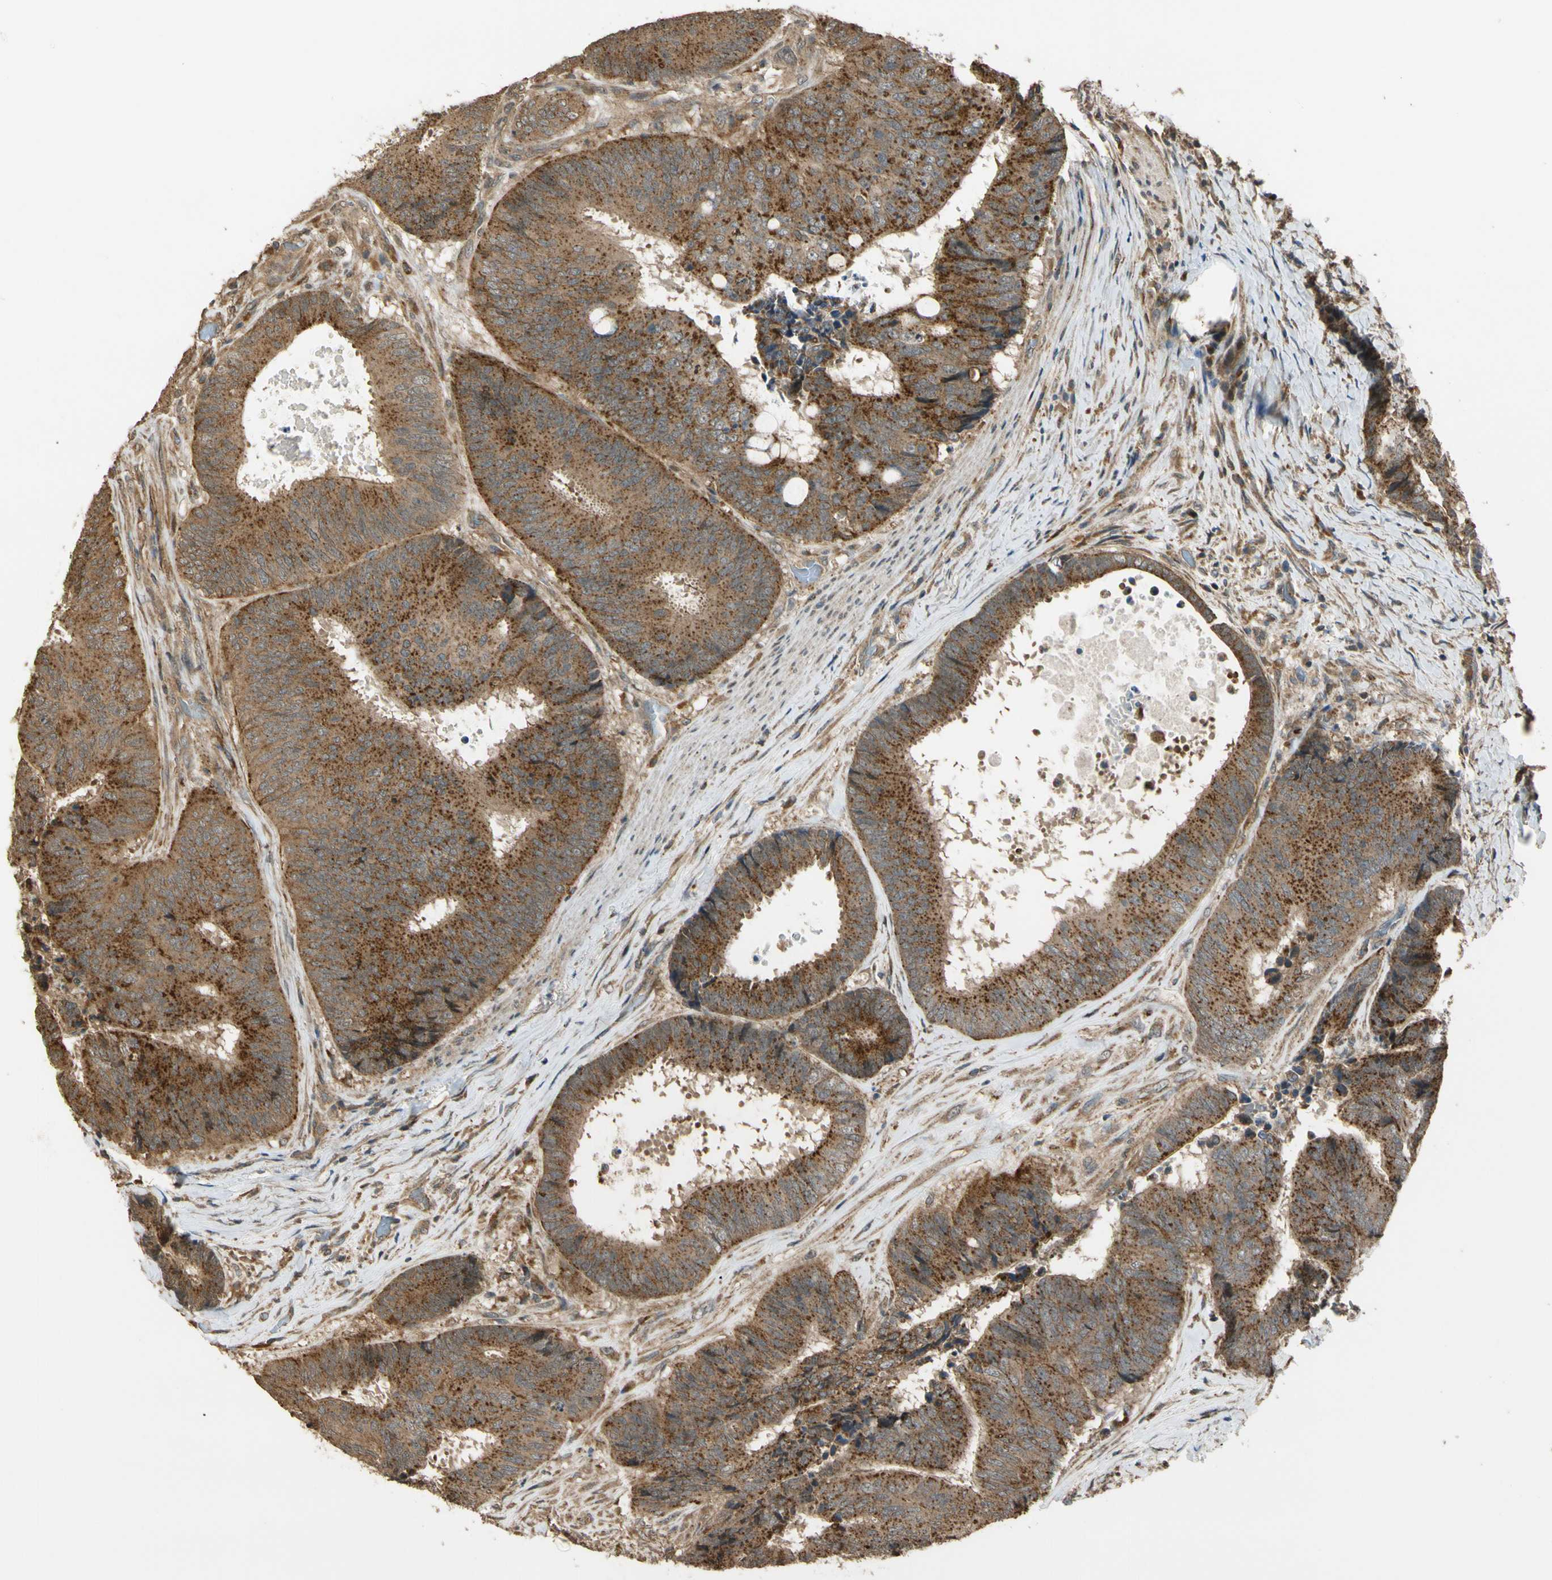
{"staining": {"intensity": "moderate", "quantity": ">75%", "location": "cytoplasmic/membranous"}, "tissue": "colorectal cancer", "cell_type": "Tumor cells", "image_type": "cancer", "snomed": [{"axis": "morphology", "description": "Adenocarcinoma, NOS"}, {"axis": "topography", "description": "Rectum"}], "caption": "A micrograph of human adenocarcinoma (colorectal) stained for a protein demonstrates moderate cytoplasmic/membranous brown staining in tumor cells. (DAB (3,3'-diaminobenzidine) = brown stain, brightfield microscopy at high magnification).", "gene": "LAMTOR1", "patient": {"sex": "male", "age": 72}}